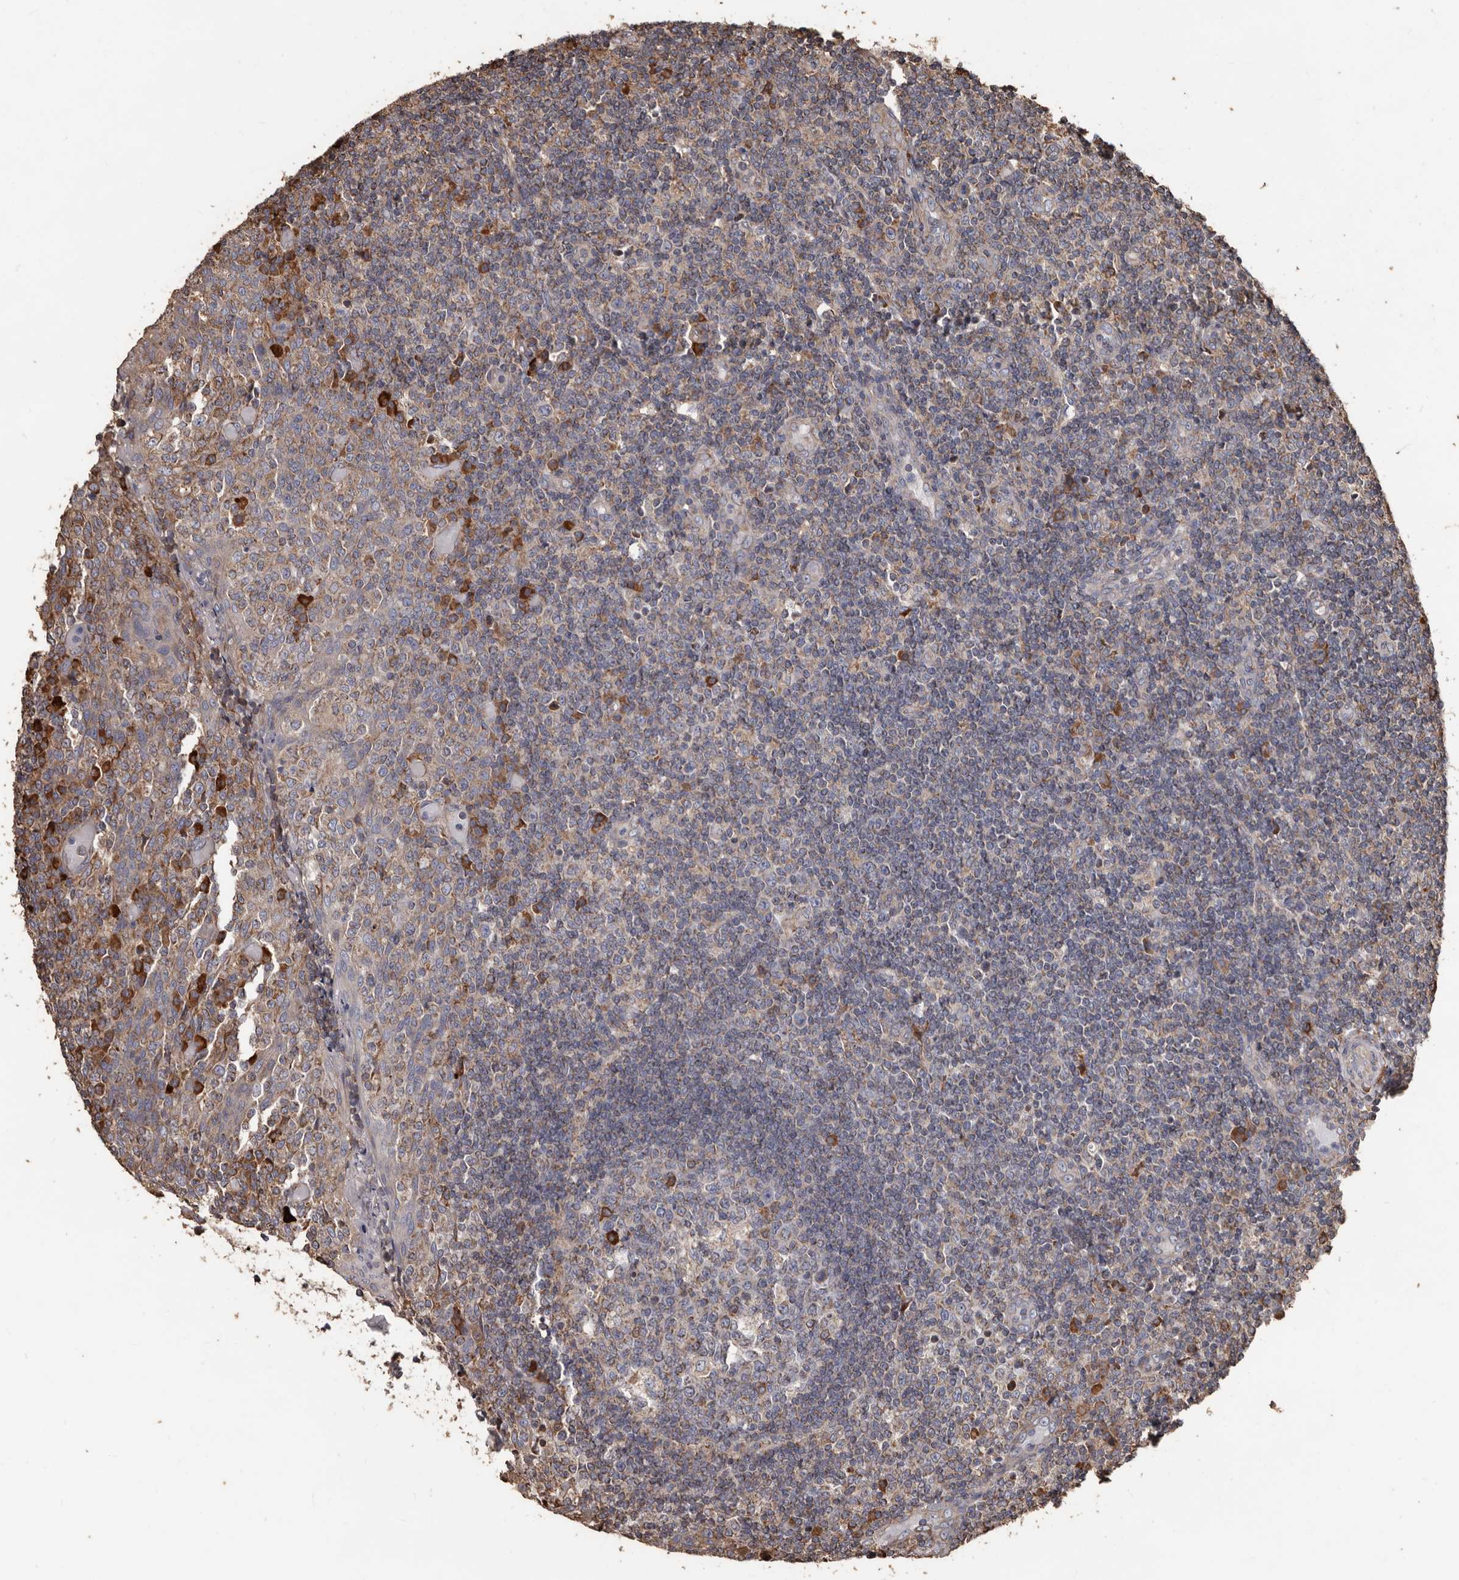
{"staining": {"intensity": "strong", "quantity": "<25%", "location": "cytoplasmic/membranous"}, "tissue": "tonsil", "cell_type": "Germinal center cells", "image_type": "normal", "snomed": [{"axis": "morphology", "description": "Normal tissue, NOS"}, {"axis": "topography", "description": "Tonsil"}], "caption": "The histopathology image exhibits immunohistochemical staining of normal tonsil. There is strong cytoplasmic/membranous positivity is identified in about <25% of germinal center cells. The staining was performed using DAB, with brown indicating positive protein expression. Nuclei are stained blue with hematoxylin.", "gene": "OSGIN2", "patient": {"sex": "female", "age": 19}}